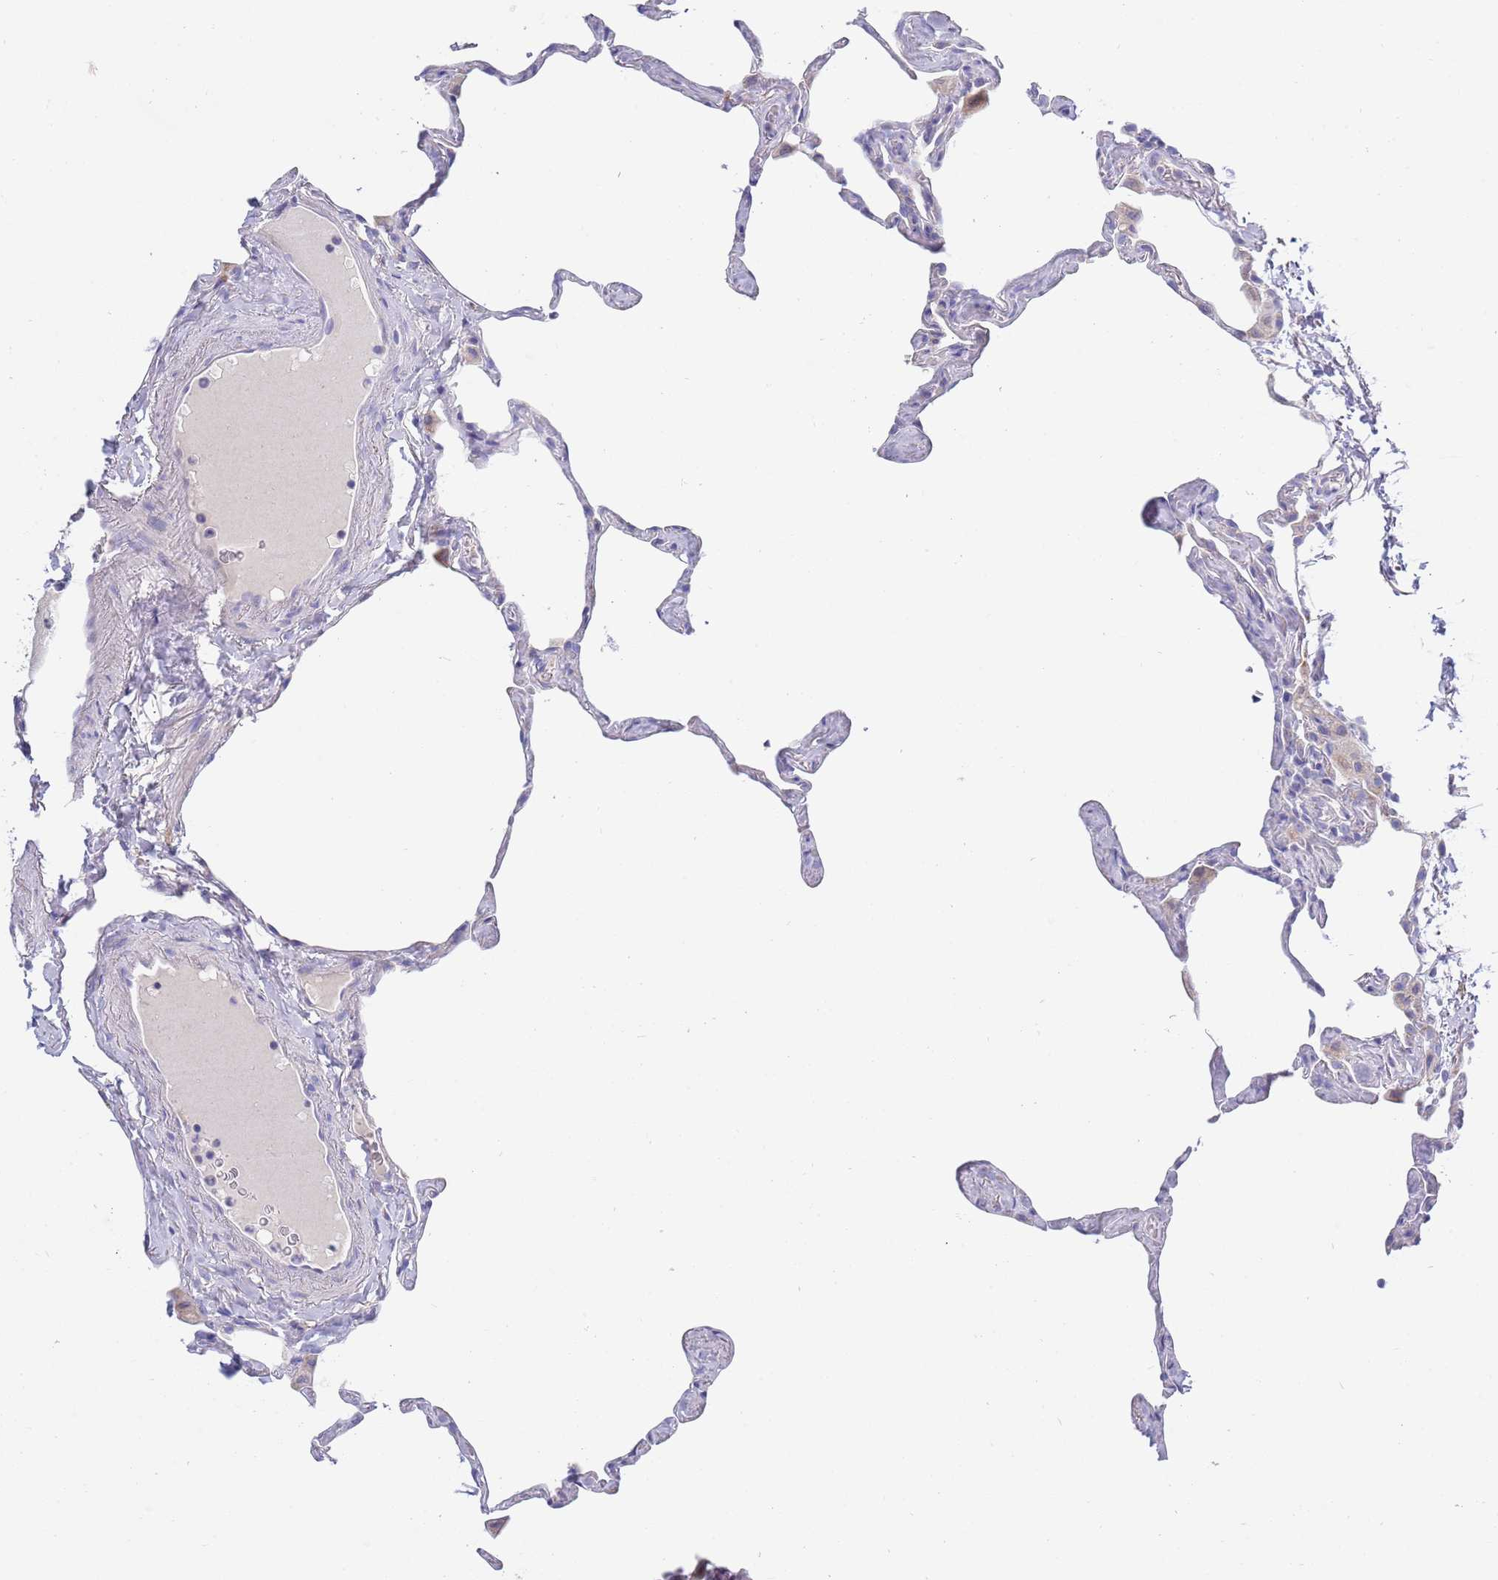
{"staining": {"intensity": "negative", "quantity": "none", "location": "none"}, "tissue": "lung", "cell_type": "Alveolar cells", "image_type": "normal", "snomed": [{"axis": "morphology", "description": "Normal tissue, NOS"}, {"axis": "topography", "description": "Lung"}], "caption": "Human lung stained for a protein using immunohistochemistry (IHC) exhibits no staining in alveolar cells.", "gene": "EMC8", "patient": {"sex": "male", "age": 65}}